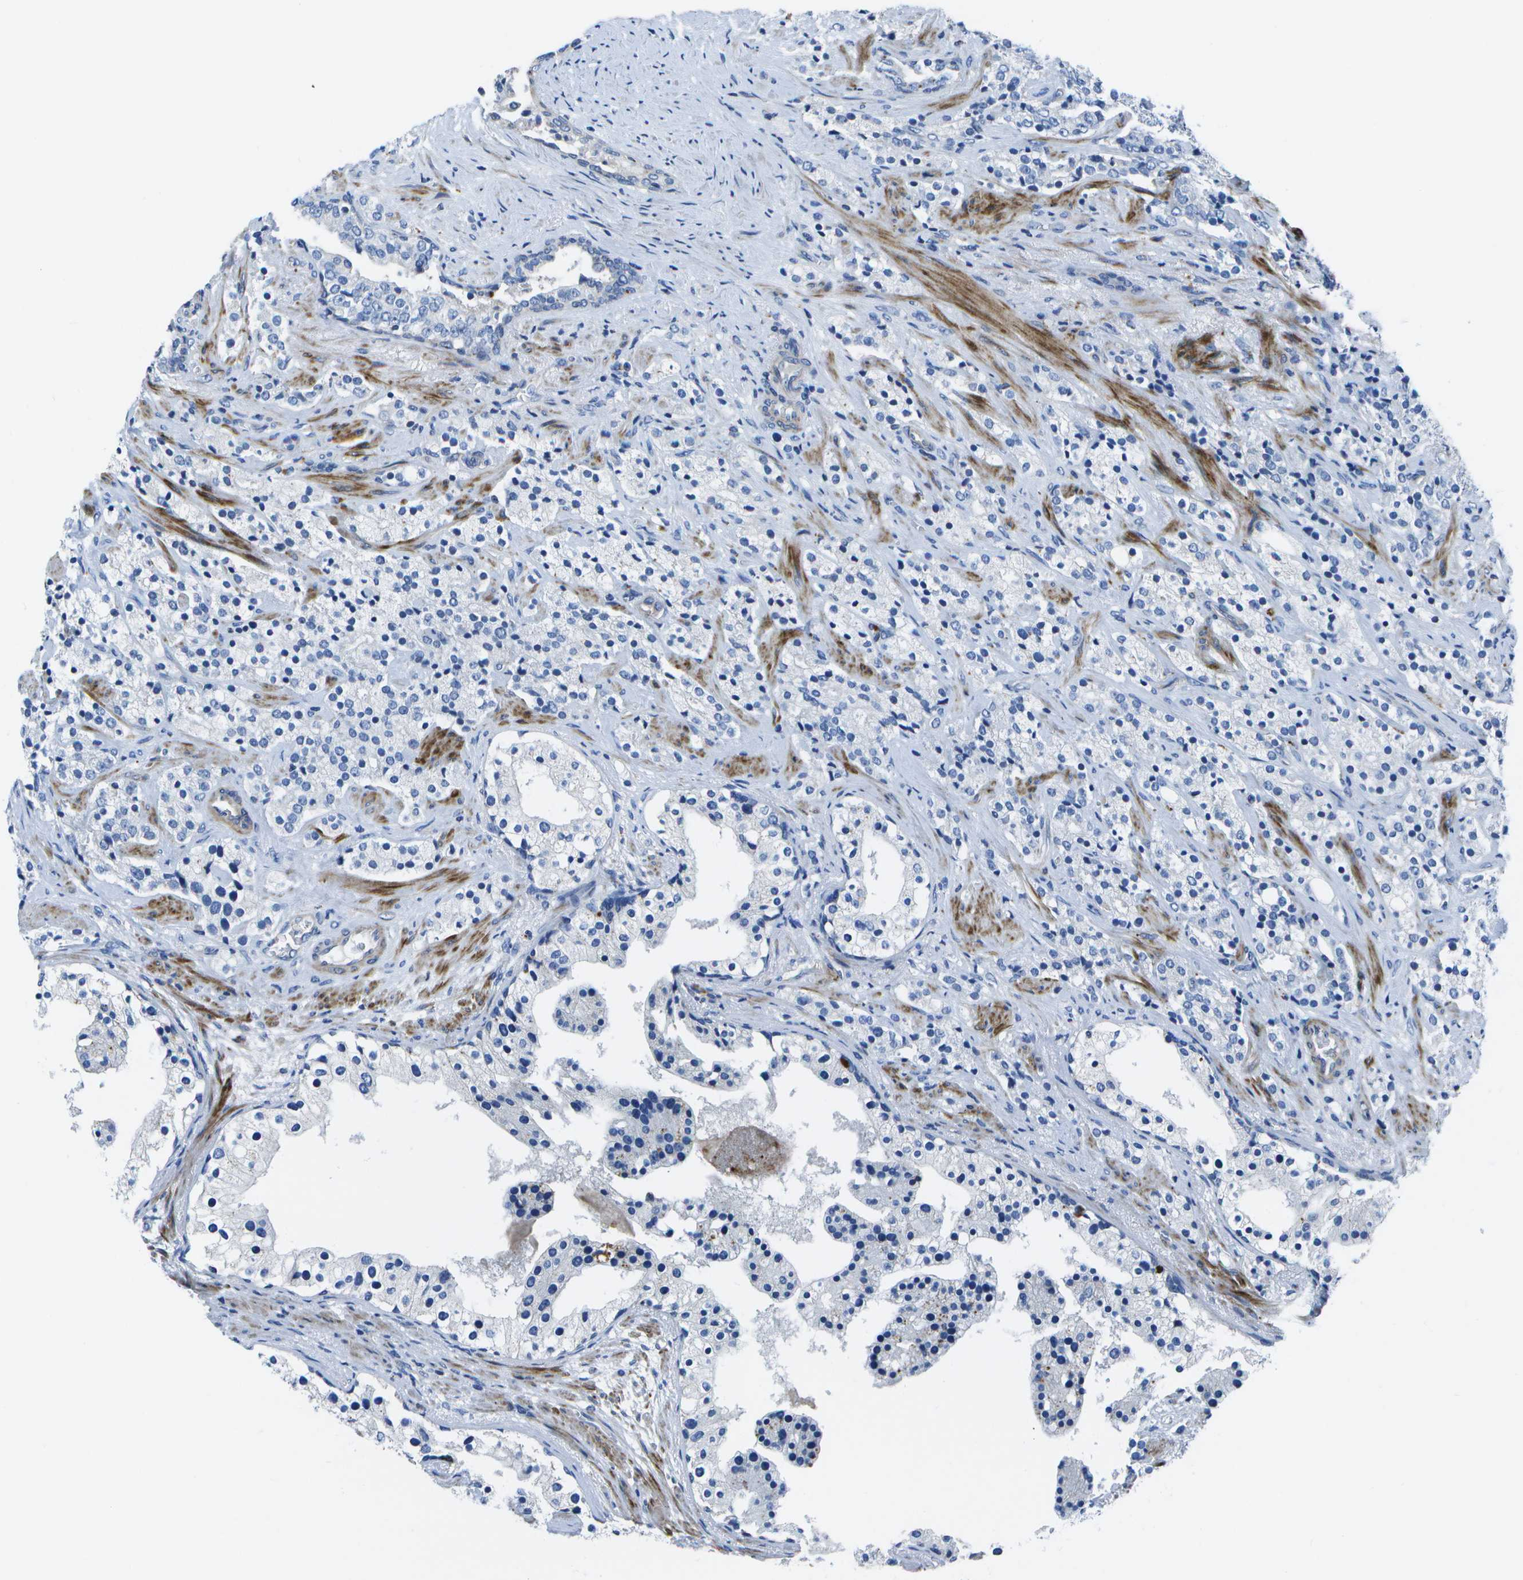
{"staining": {"intensity": "negative", "quantity": "none", "location": "none"}, "tissue": "prostate cancer", "cell_type": "Tumor cells", "image_type": "cancer", "snomed": [{"axis": "morphology", "description": "Adenocarcinoma, High grade"}, {"axis": "topography", "description": "Prostate"}], "caption": "High power microscopy photomicrograph of an immunohistochemistry image of prostate high-grade adenocarcinoma, revealing no significant staining in tumor cells.", "gene": "DCT", "patient": {"sex": "male", "age": 71}}